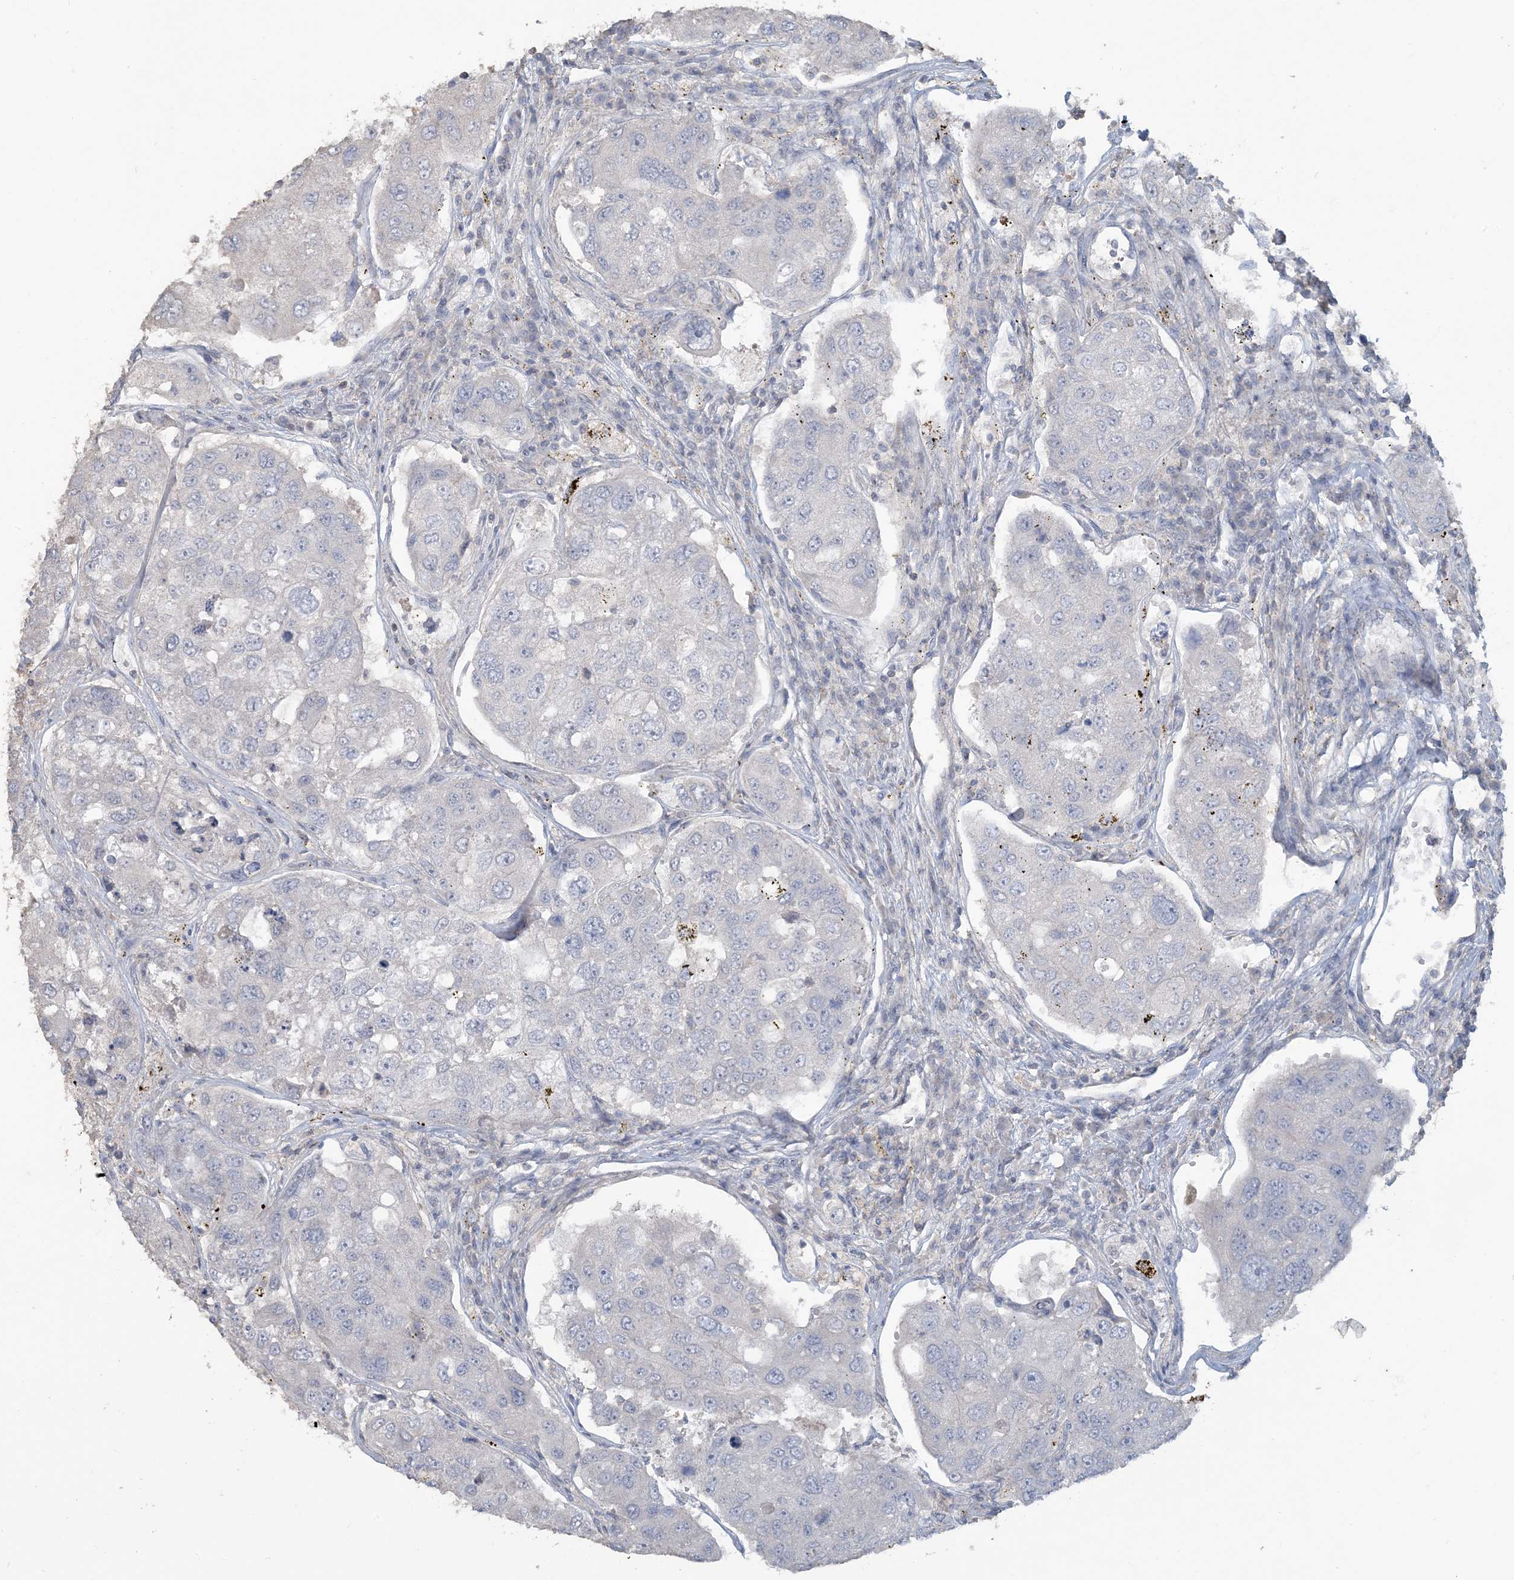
{"staining": {"intensity": "negative", "quantity": "none", "location": "none"}, "tissue": "urothelial cancer", "cell_type": "Tumor cells", "image_type": "cancer", "snomed": [{"axis": "morphology", "description": "Urothelial carcinoma, High grade"}, {"axis": "topography", "description": "Lymph node"}, {"axis": "topography", "description": "Urinary bladder"}], "caption": "Human urothelial cancer stained for a protein using IHC exhibits no expression in tumor cells.", "gene": "NPHS2", "patient": {"sex": "male", "age": 51}}